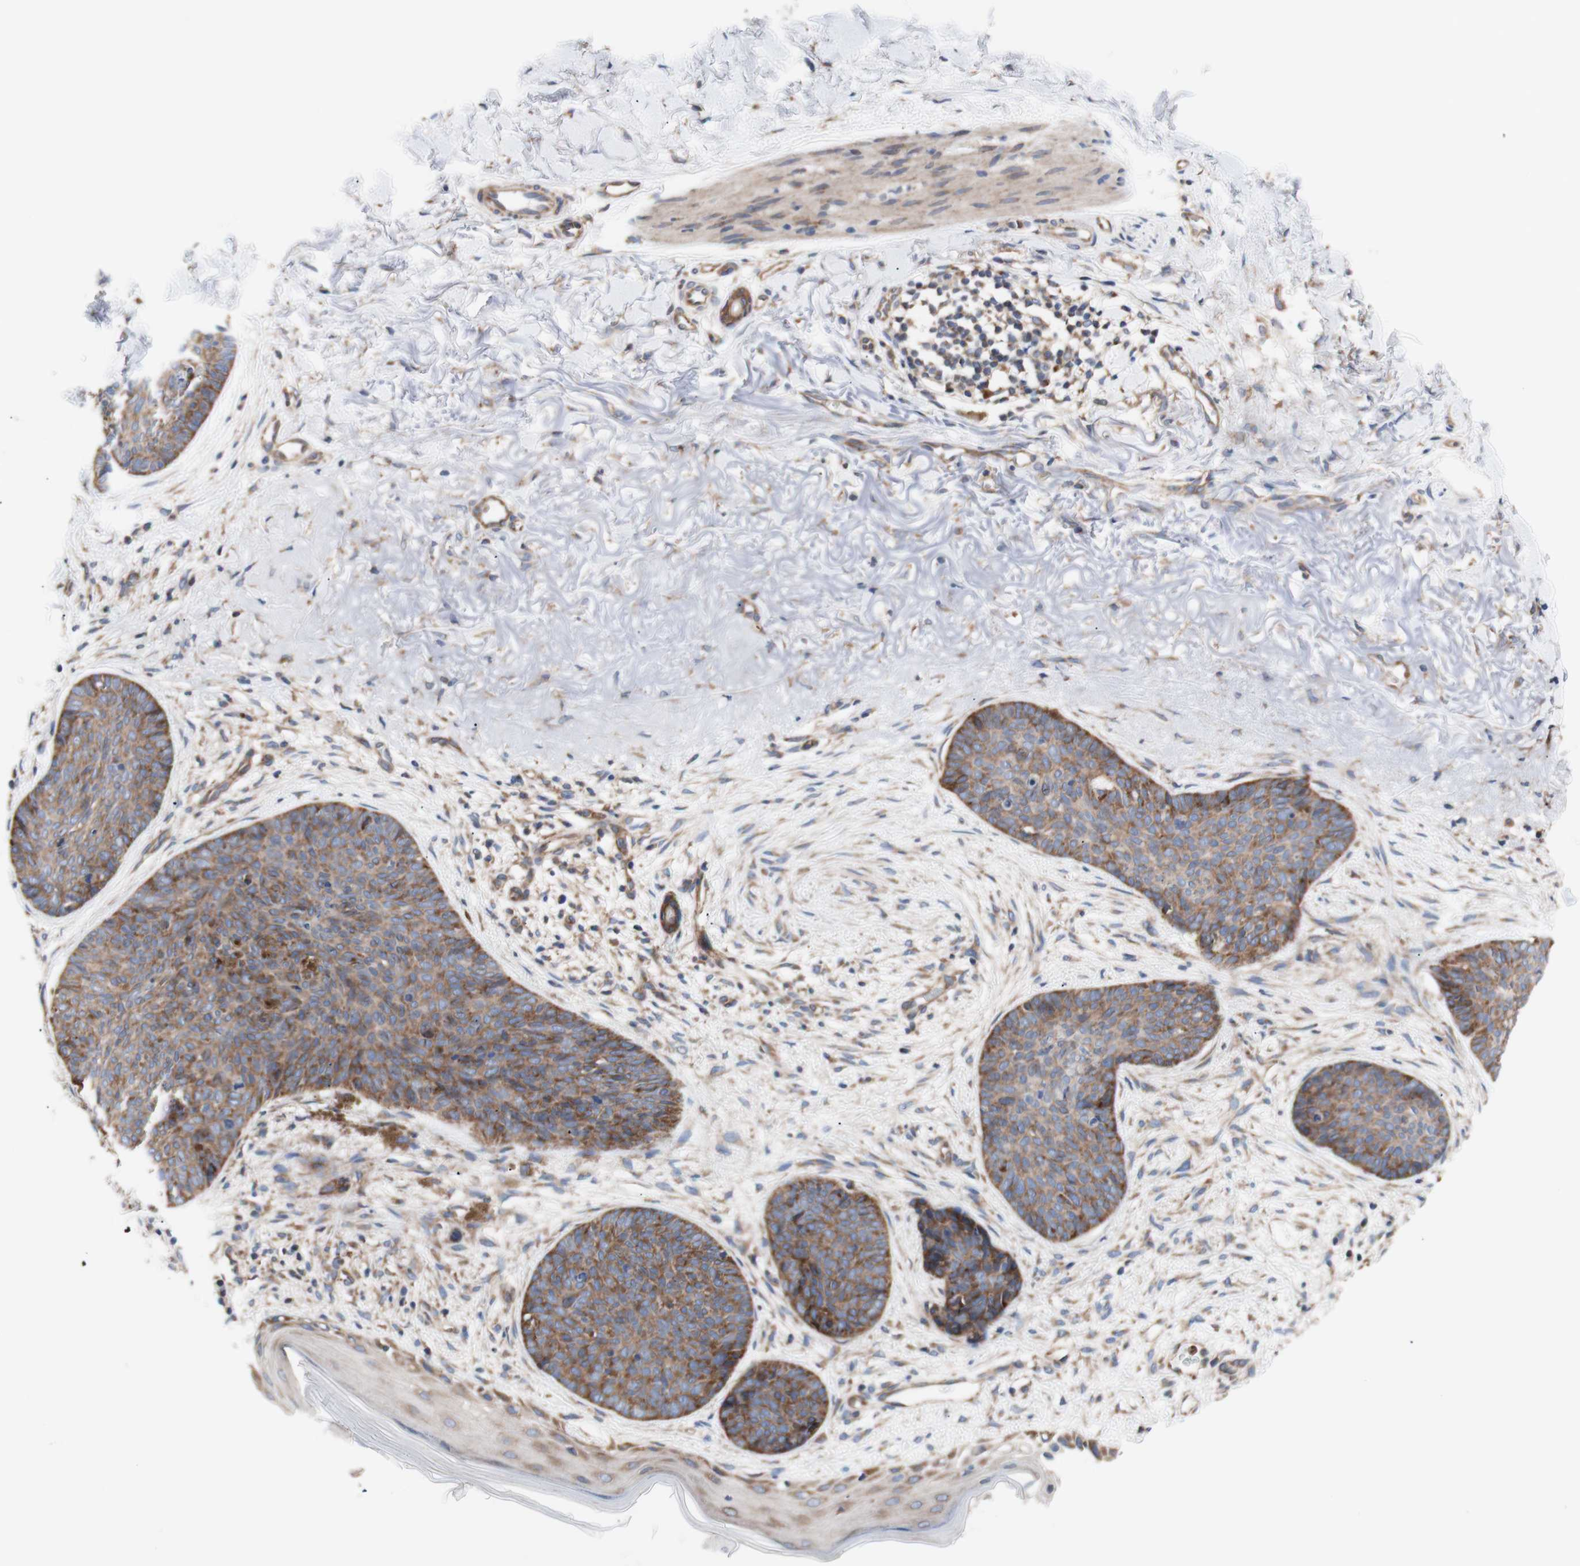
{"staining": {"intensity": "strong", "quantity": ">75%", "location": "cytoplasmic/membranous"}, "tissue": "skin cancer", "cell_type": "Tumor cells", "image_type": "cancer", "snomed": [{"axis": "morphology", "description": "Normal tissue, NOS"}, {"axis": "morphology", "description": "Basal cell carcinoma"}, {"axis": "topography", "description": "Skin"}], "caption": "Tumor cells display high levels of strong cytoplasmic/membranous positivity in about >75% of cells in skin basal cell carcinoma. The staining was performed using DAB (3,3'-diaminobenzidine) to visualize the protein expression in brown, while the nuclei were stained in blue with hematoxylin (Magnification: 20x).", "gene": "FMR1", "patient": {"sex": "female", "age": 70}}